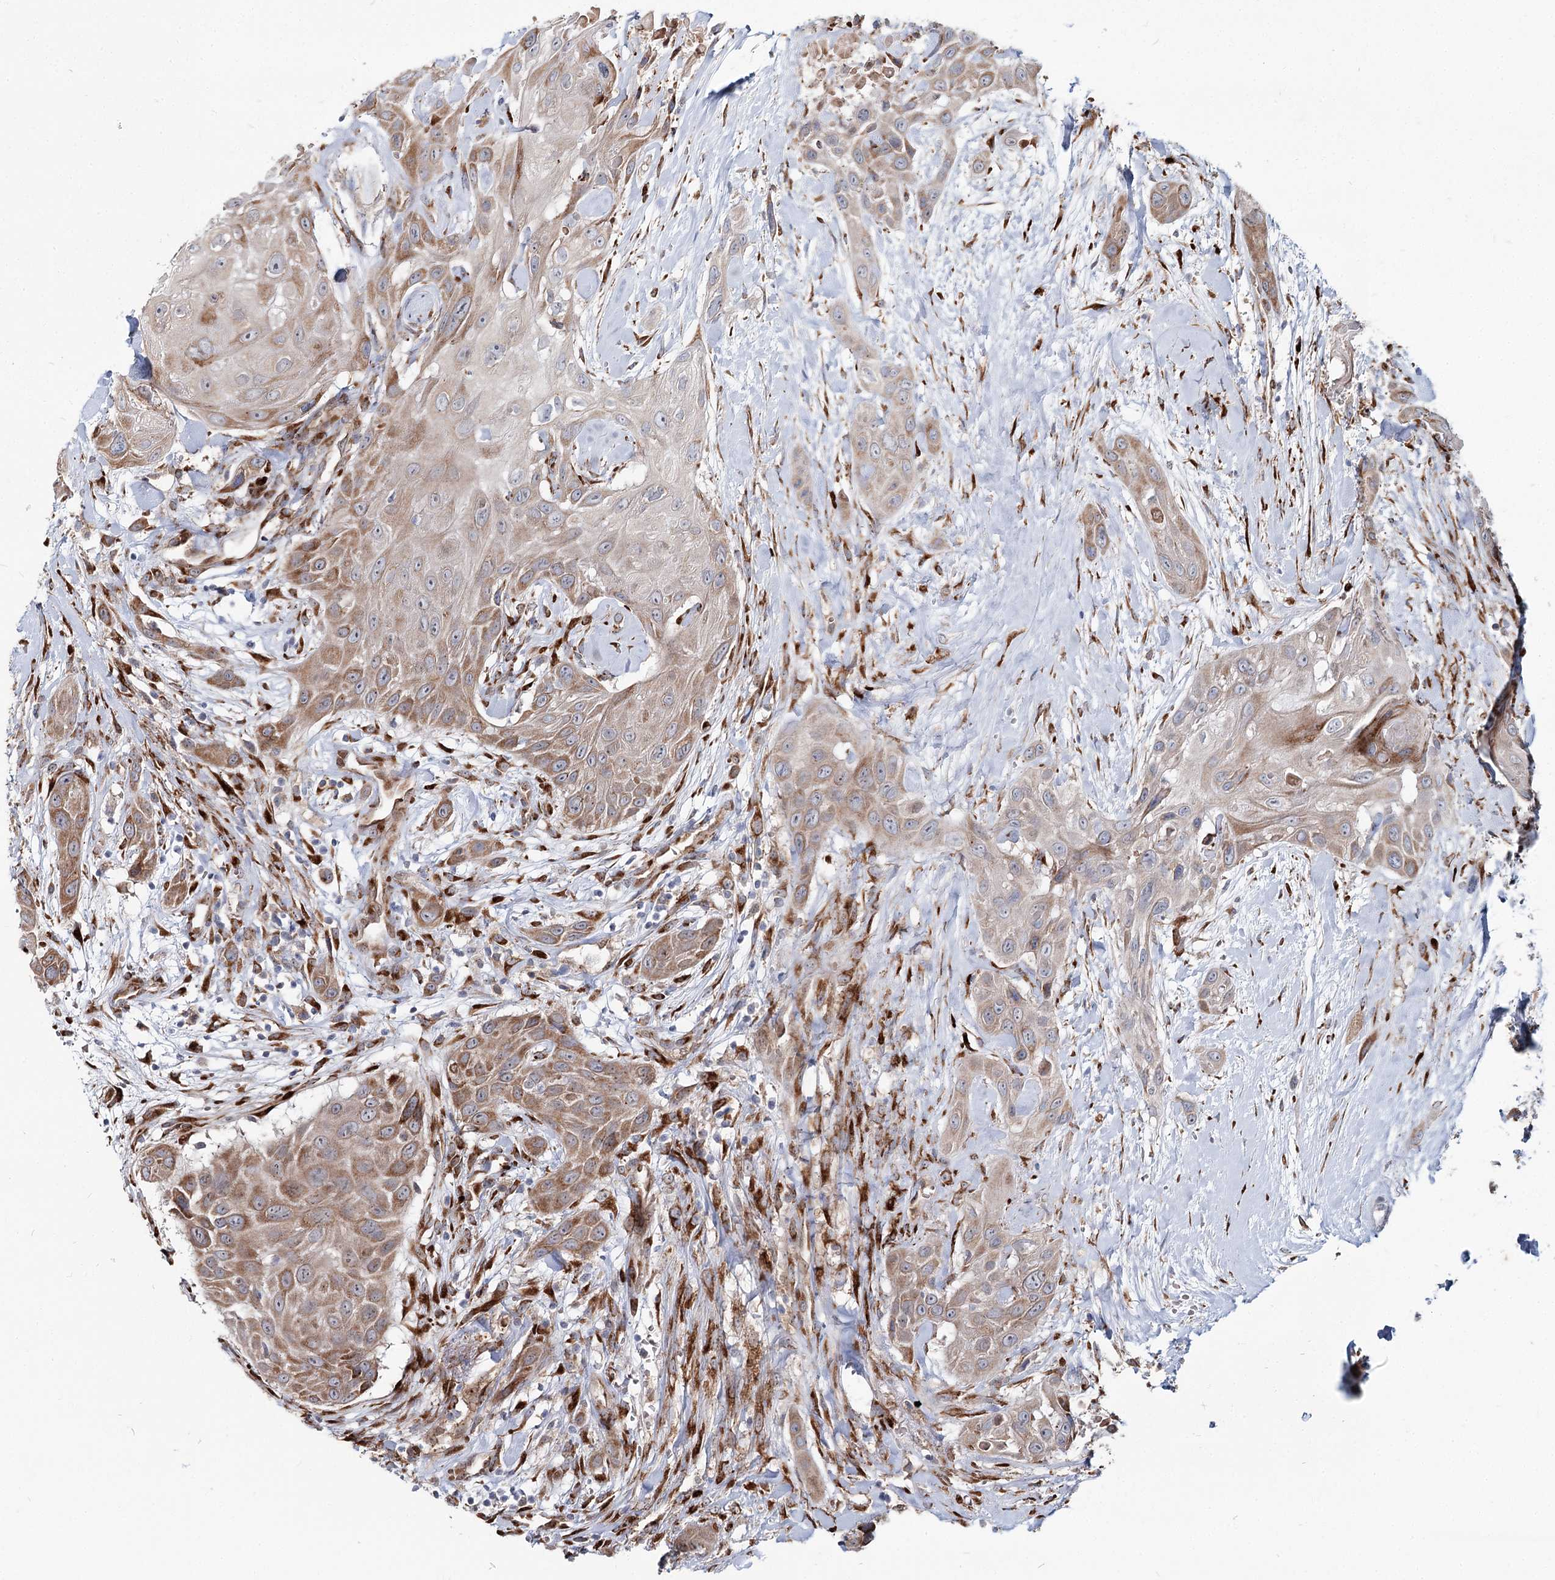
{"staining": {"intensity": "moderate", "quantity": ">75%", "location": "cytoplasmic/membranous"}, "tissue": "head and neck cancer", "cell_type": "Tumor cells", "image_type": "cancer", "snomed": [{"axis": "morphology", "description": "Squamous cell carcinoma, NOS"}, {"axis": "topography", "description": "Head-Neck"}], "caption": "A histopathology image of head and neck cancer stained for a protein demonstrates moderate cytoplasmic/membranous brown staining in tumor cells. The protein is shown in brown color, while the nuclei are stained blue.", "gene": "SPART", "patient": {"sex": "male", "age": 81}}